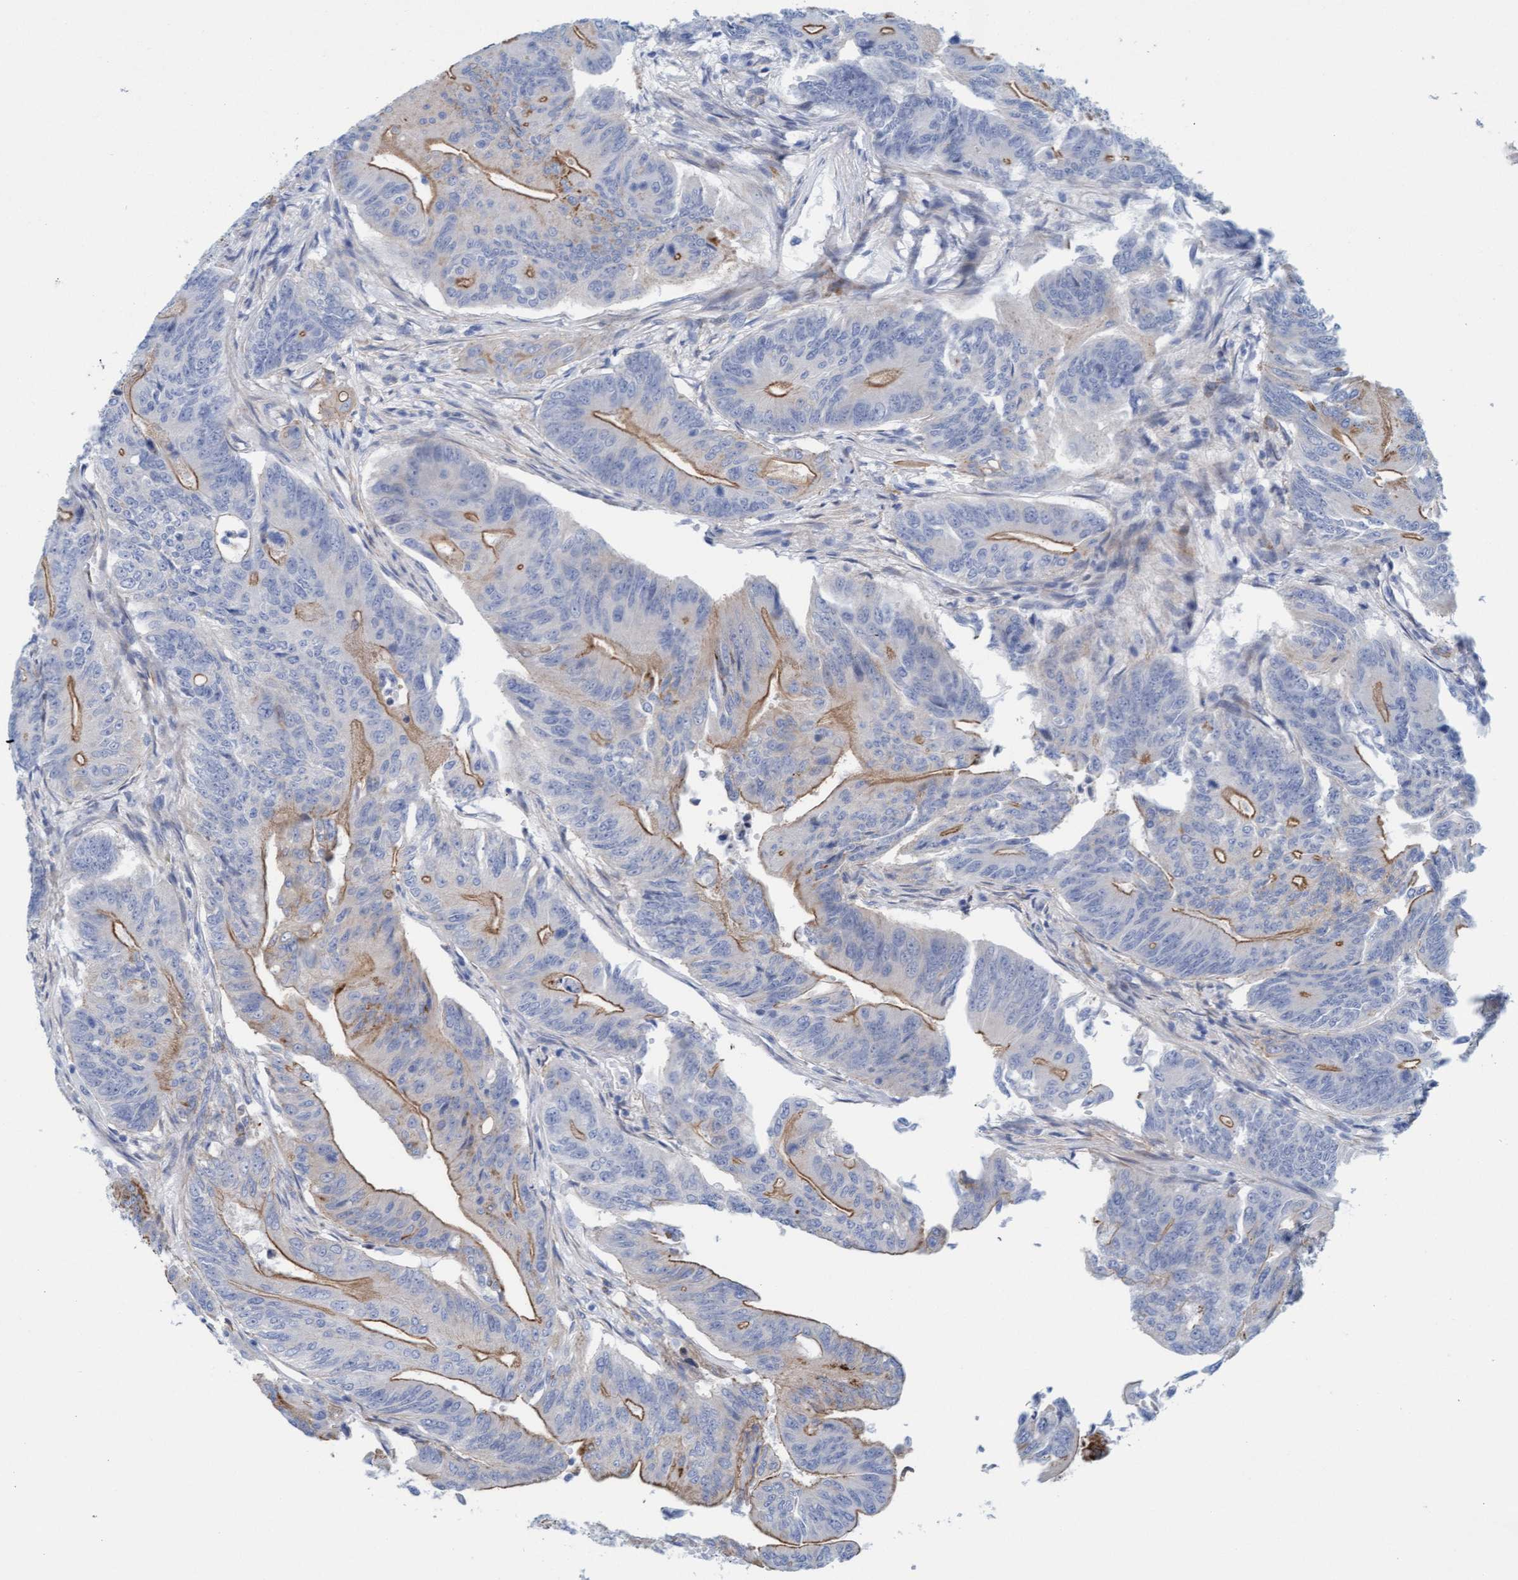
{"staining": {"intensity": "weak", "quantity": ">75%", "location": "cytoplasmic/membranous"}, "tissue": "colorectal cancer", "cell_type": "Tumor cells", "image_type": "cancer", "snomed": [{"axis": "morphology", "description": "Adenoma, NOS"}, {"axis": "morphology", "description": "Adenocarcinoma, NOS"}, {"axis": "topography", "description": "Colon"}], "caption": "Protein expression analysis of human colorectal cancer reveals weak cytoplasmic/membranous expression in approximately >75% of tumor cells.", "gene": "MTFR1", "patient": {"sex": "male", "age": 79}}